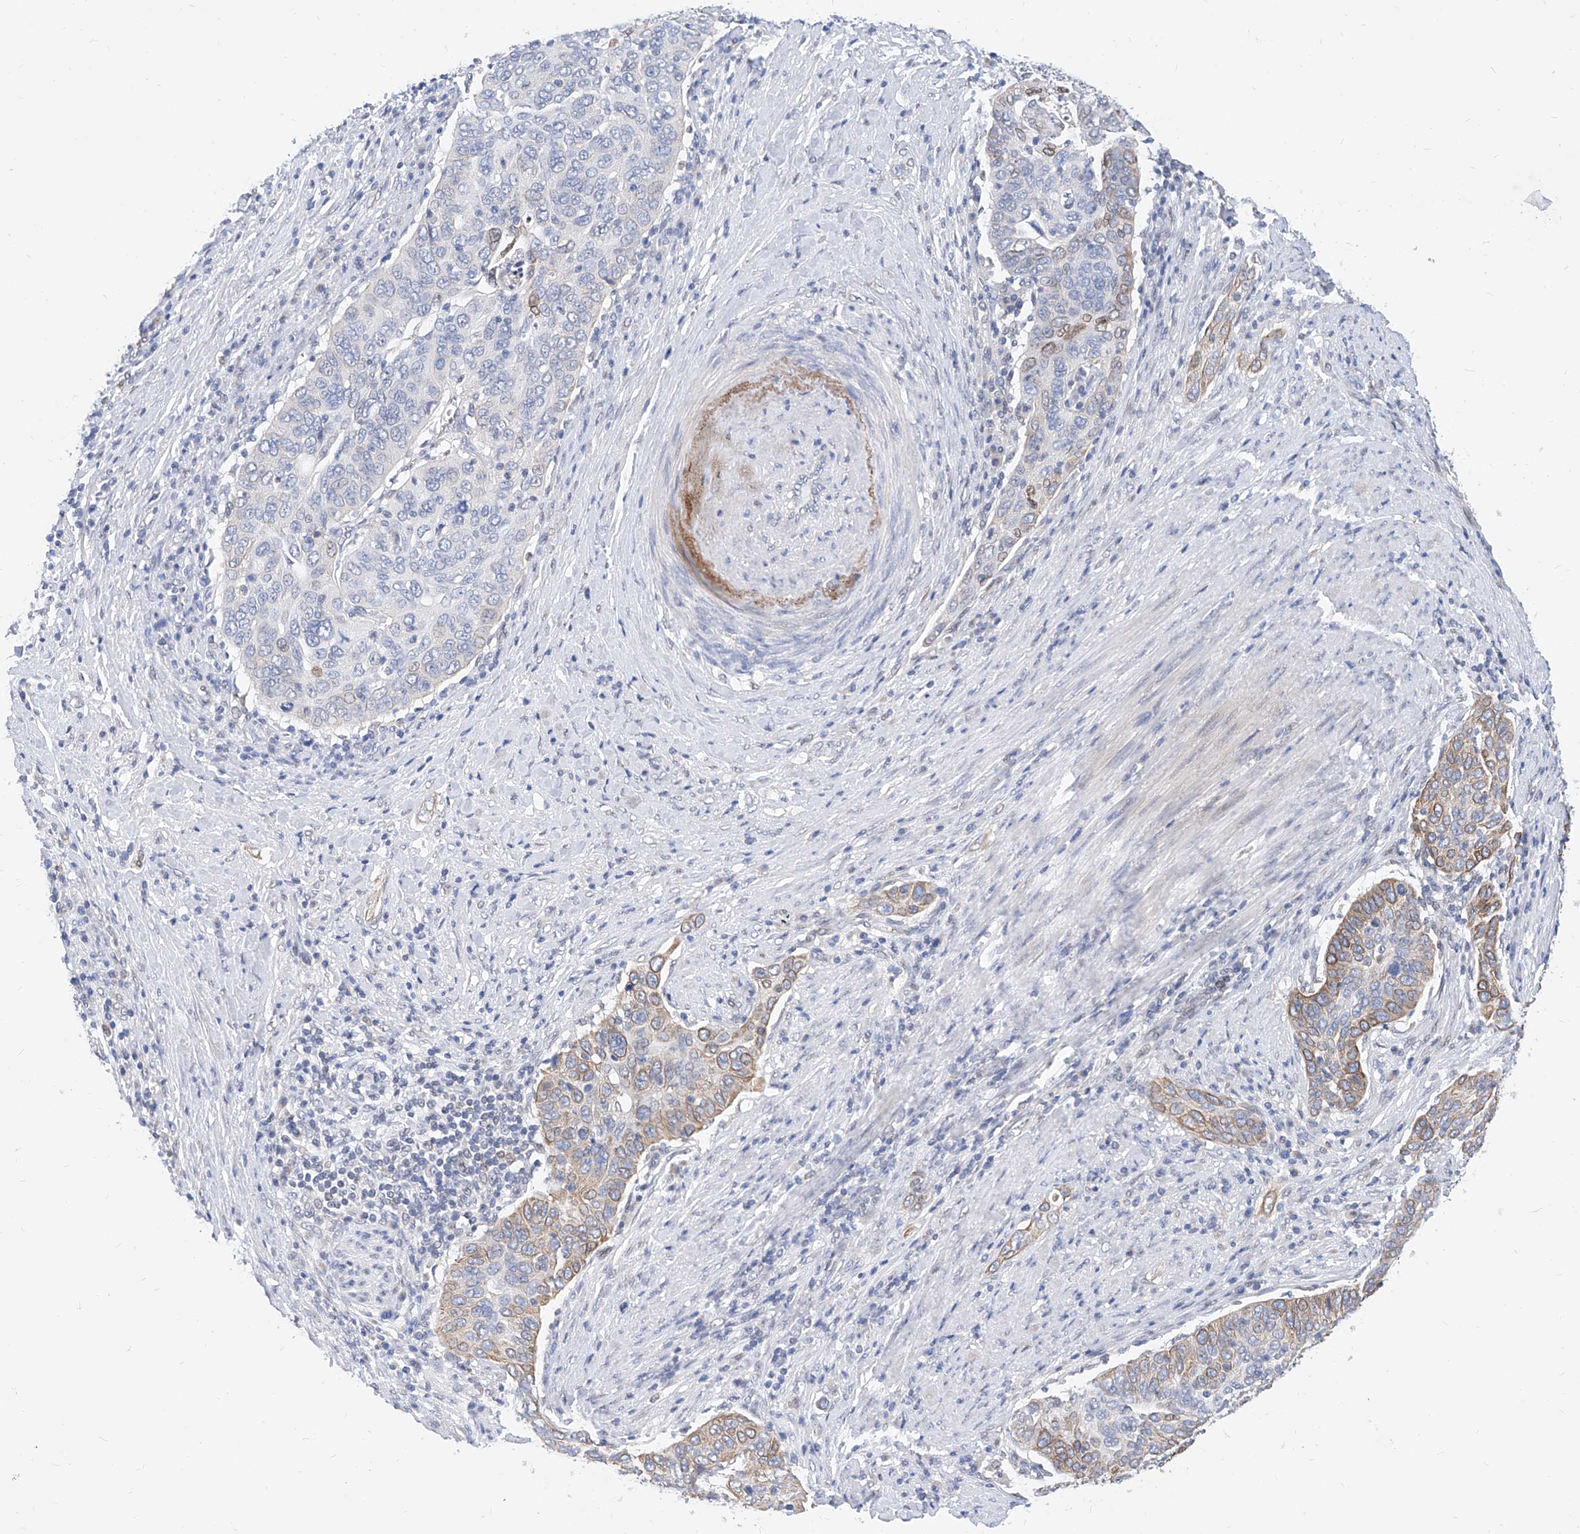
{"staining": {"intensity": "weak", "quantity": "<25%", "location": "cytoplasmic/membranous"}, "tissue": "cervical cancer", "cell_type": "Tumor cells", "image_type": "cancer", "snomed": [{"axis": "morphology", "description": "Squamous cell carcinoma, NOS"}, {"axis": "topography", "description": "Cervix"}], "caption": "DAB immunohistochemical staining of cervical cancer shows no significant expression in tumor cells.", "gene": "MX2", "patient": {"sex": "female", "age": 60}}